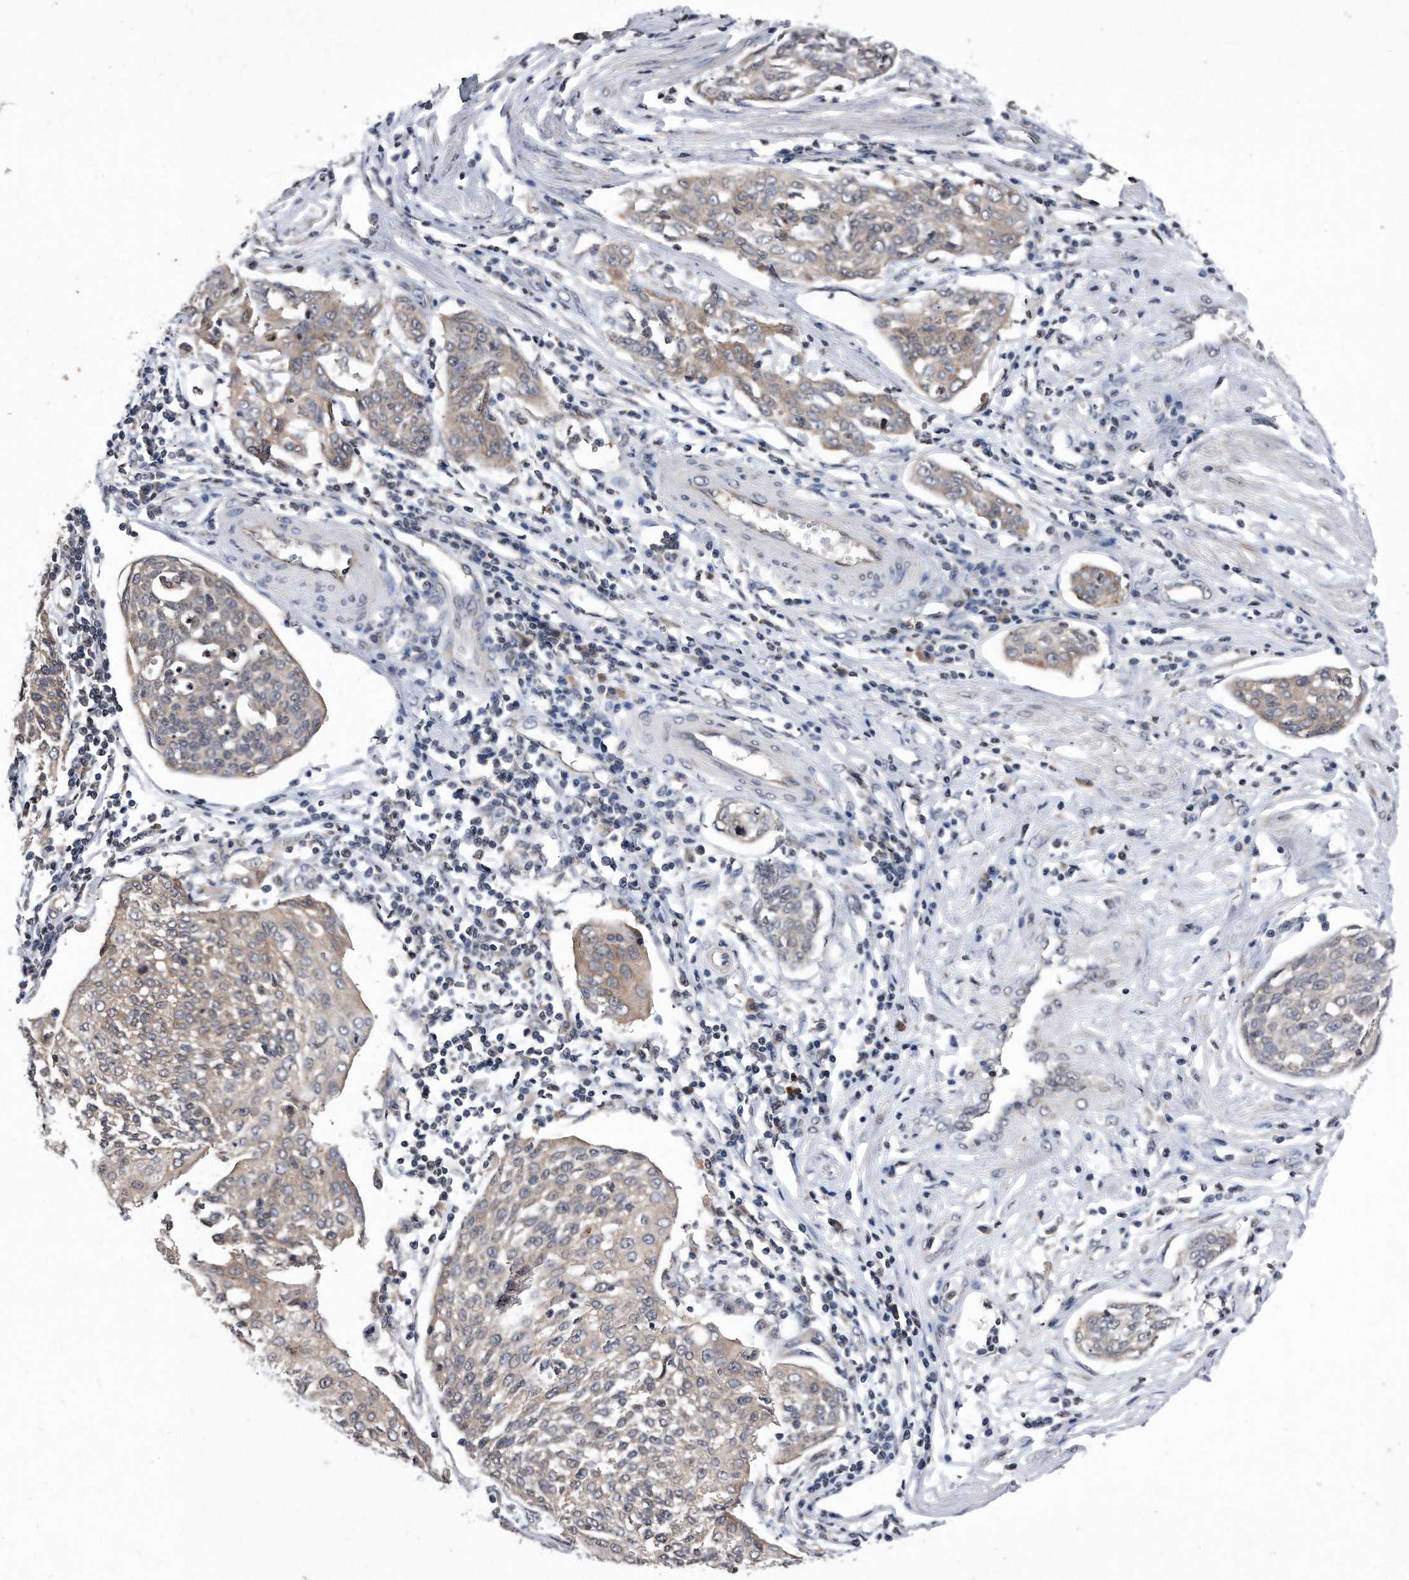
{"staining": {"intensity": "negative", "quantity": "none", "location": "none"}, "tissue": "cervical cancer", "cell_type": "Tumor cells", "image_type": "cancer", "snomed": [{"axis": "morphology", "description": "Squamous cell carcinoma, NOS"}, {"axis": "topography", "description": "Cervix"}], "caption": "The image exhibits no significant staining in tumor cells of cervical squamous cell carcinoma.", "gene": "DAB1", "patient": {"sex": "female", "age": 34}}